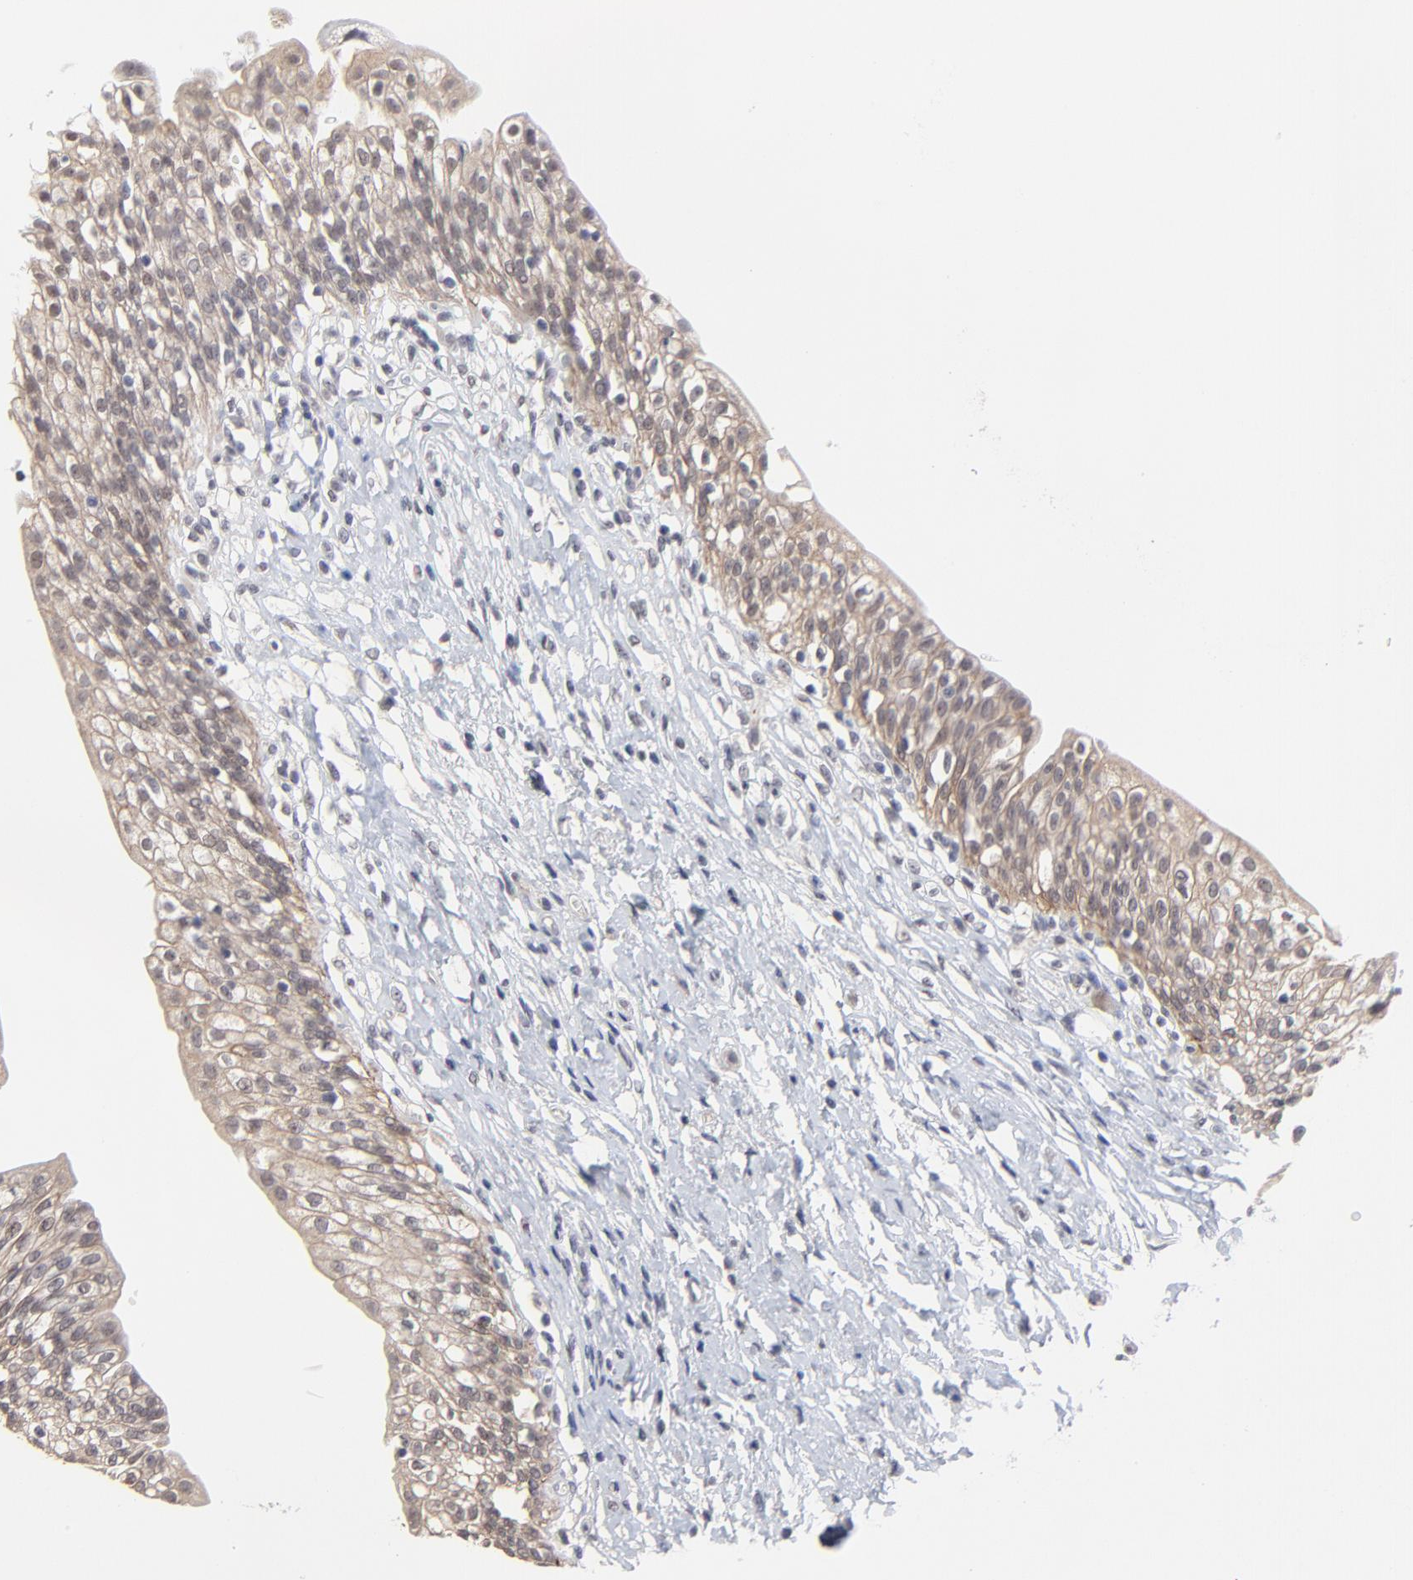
{"staining": {"intensity": "weak", "quantity": "25%-75%", "location": "cytoplasmic/membranous,nuclear"}, "tissue": "urinary bladder", "cell_type": "Urothelial cells", "image_type": "normal", "snomed": [{"axis": "morphology", "description": "Normal tissue, NOS"}, {"axis": "topography", "description": "Urinary bladder"}], "caption": "Brown immunohistochemical staining in benign urinary bladder exhibits weak cytoplasmic/membranous,nuclear staining in approximately 25%-75% of urothelial cells. (DAB IHC with brightfield microscopy, high magnification).", "gene": "FAM199X", "patient": {"sex": "female", "age": 80}}